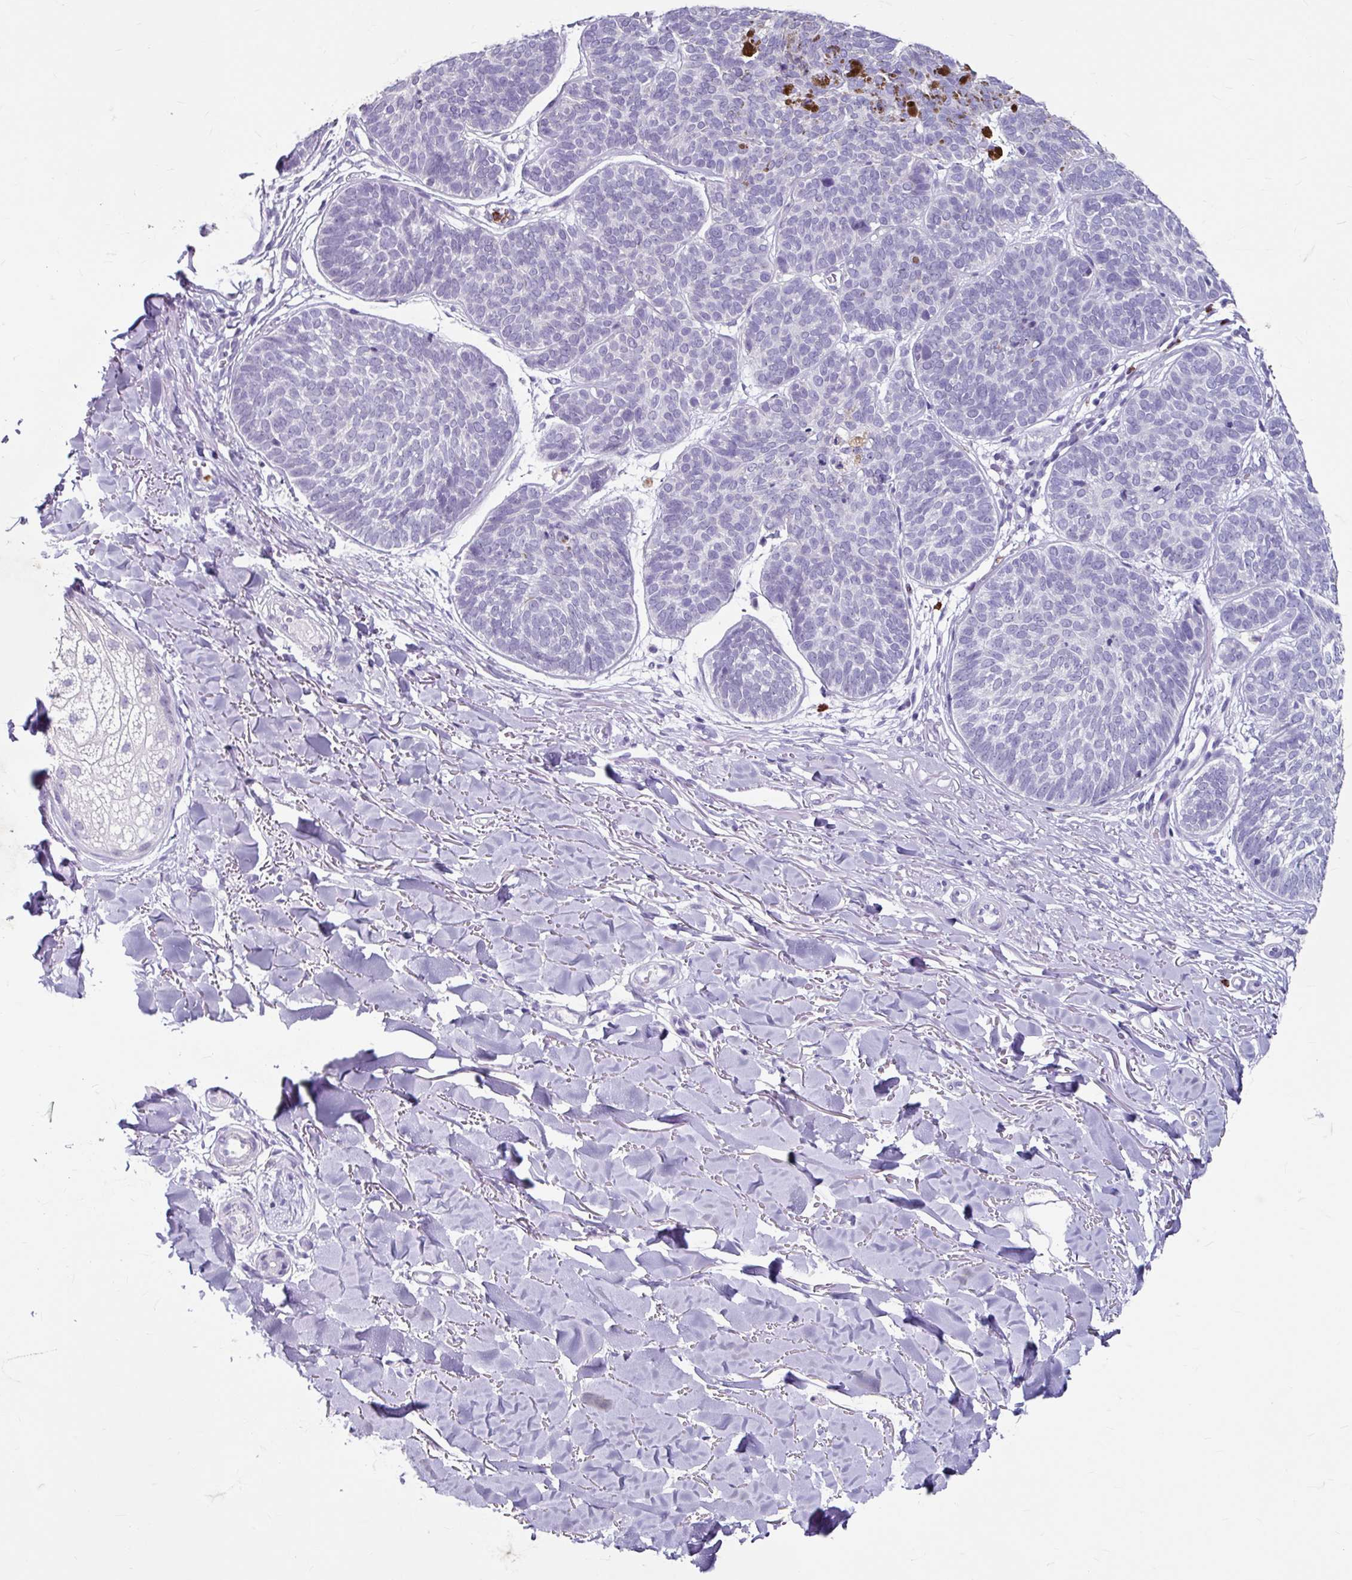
{"staining": {"intensity": "negative", "quantity": "none", "location": "none"}, "tissue": "skin cancer", "cell_type": "Tumor cells", "image_type": "cancer", "snomed": [{"axis": "morphology", "description": "Basal cell carcinoma"}, {"axis": "topography", "description": "Skin"}, {"axis": "topography", "description": "Skin of neck"}, {"axis": "topography", "description": "Skin of shoulder"}, {"axis": "topography", "description": "Skin of back"}], "caption": "Immunohistochemistry (IHC) photomicrograph of neoplastic tissue: human basal cell carcinoma (skin) stained with DAB exhibits no significant protein staining in tumor cells.", "gene": "ANKRD1", "patient": {"sex": "male", "age": 80}}